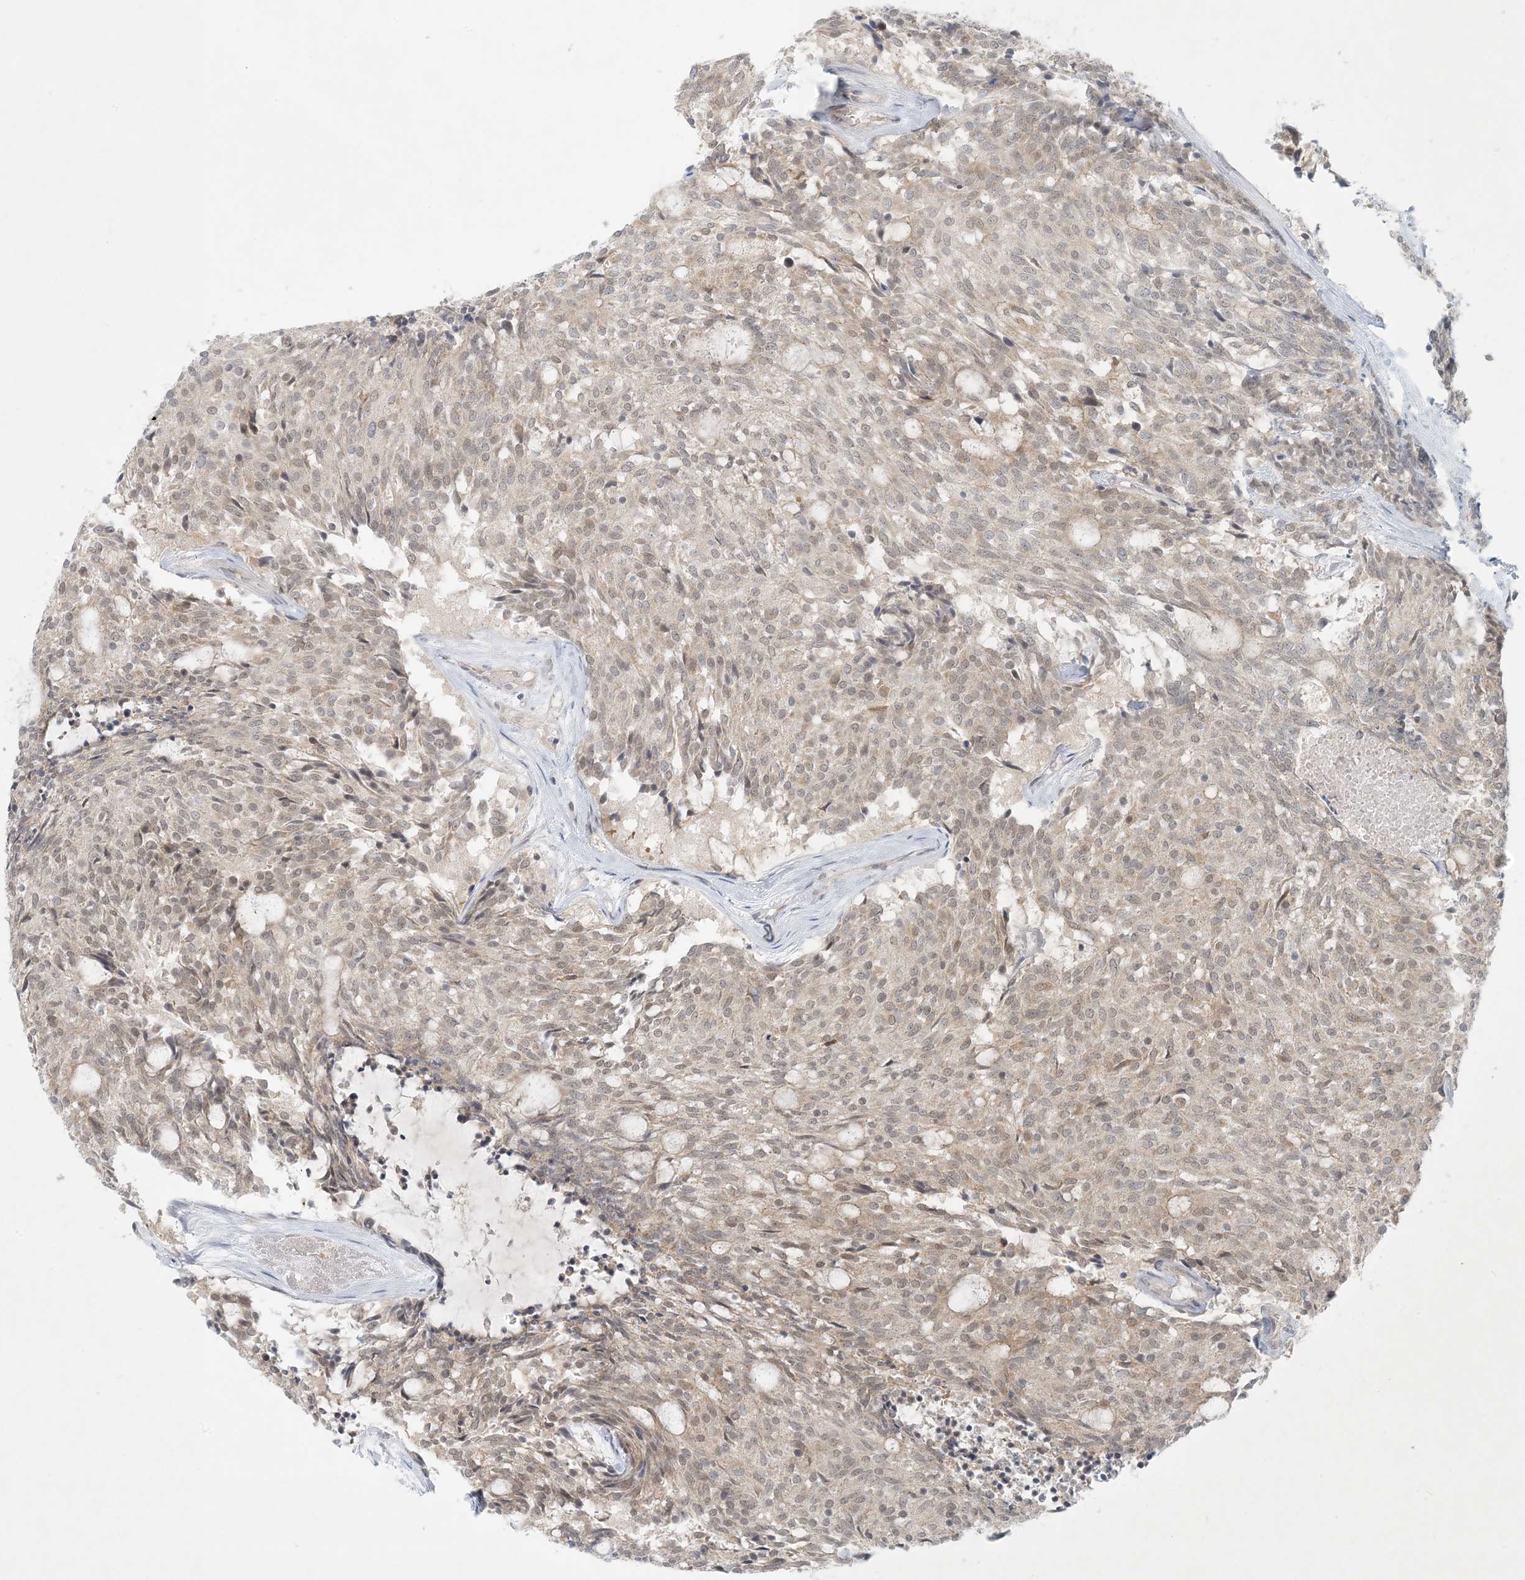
{"staining": {"intensity": "weak", "quantity": ">75%", "location": "cytoplasmic/membranous,nuclear"}, "tissue": "carcinoid", "cell_type": "Tumor cells", "image_type": "cancer", "snomed": [{"axis": "morphology", "description": "Carcinoid, malignant, NOS"}, {"axis": "topography", "description": "Pancreas"}], "caption": "About >75% of tumor cells in human malignant carcinoid show weak cytoplasmic/membranous and nuclear protein expression as visualized by brown immunohistochemical staining.", "gene": "OBI1", "patient": {"sex": "female", "age": 54}}